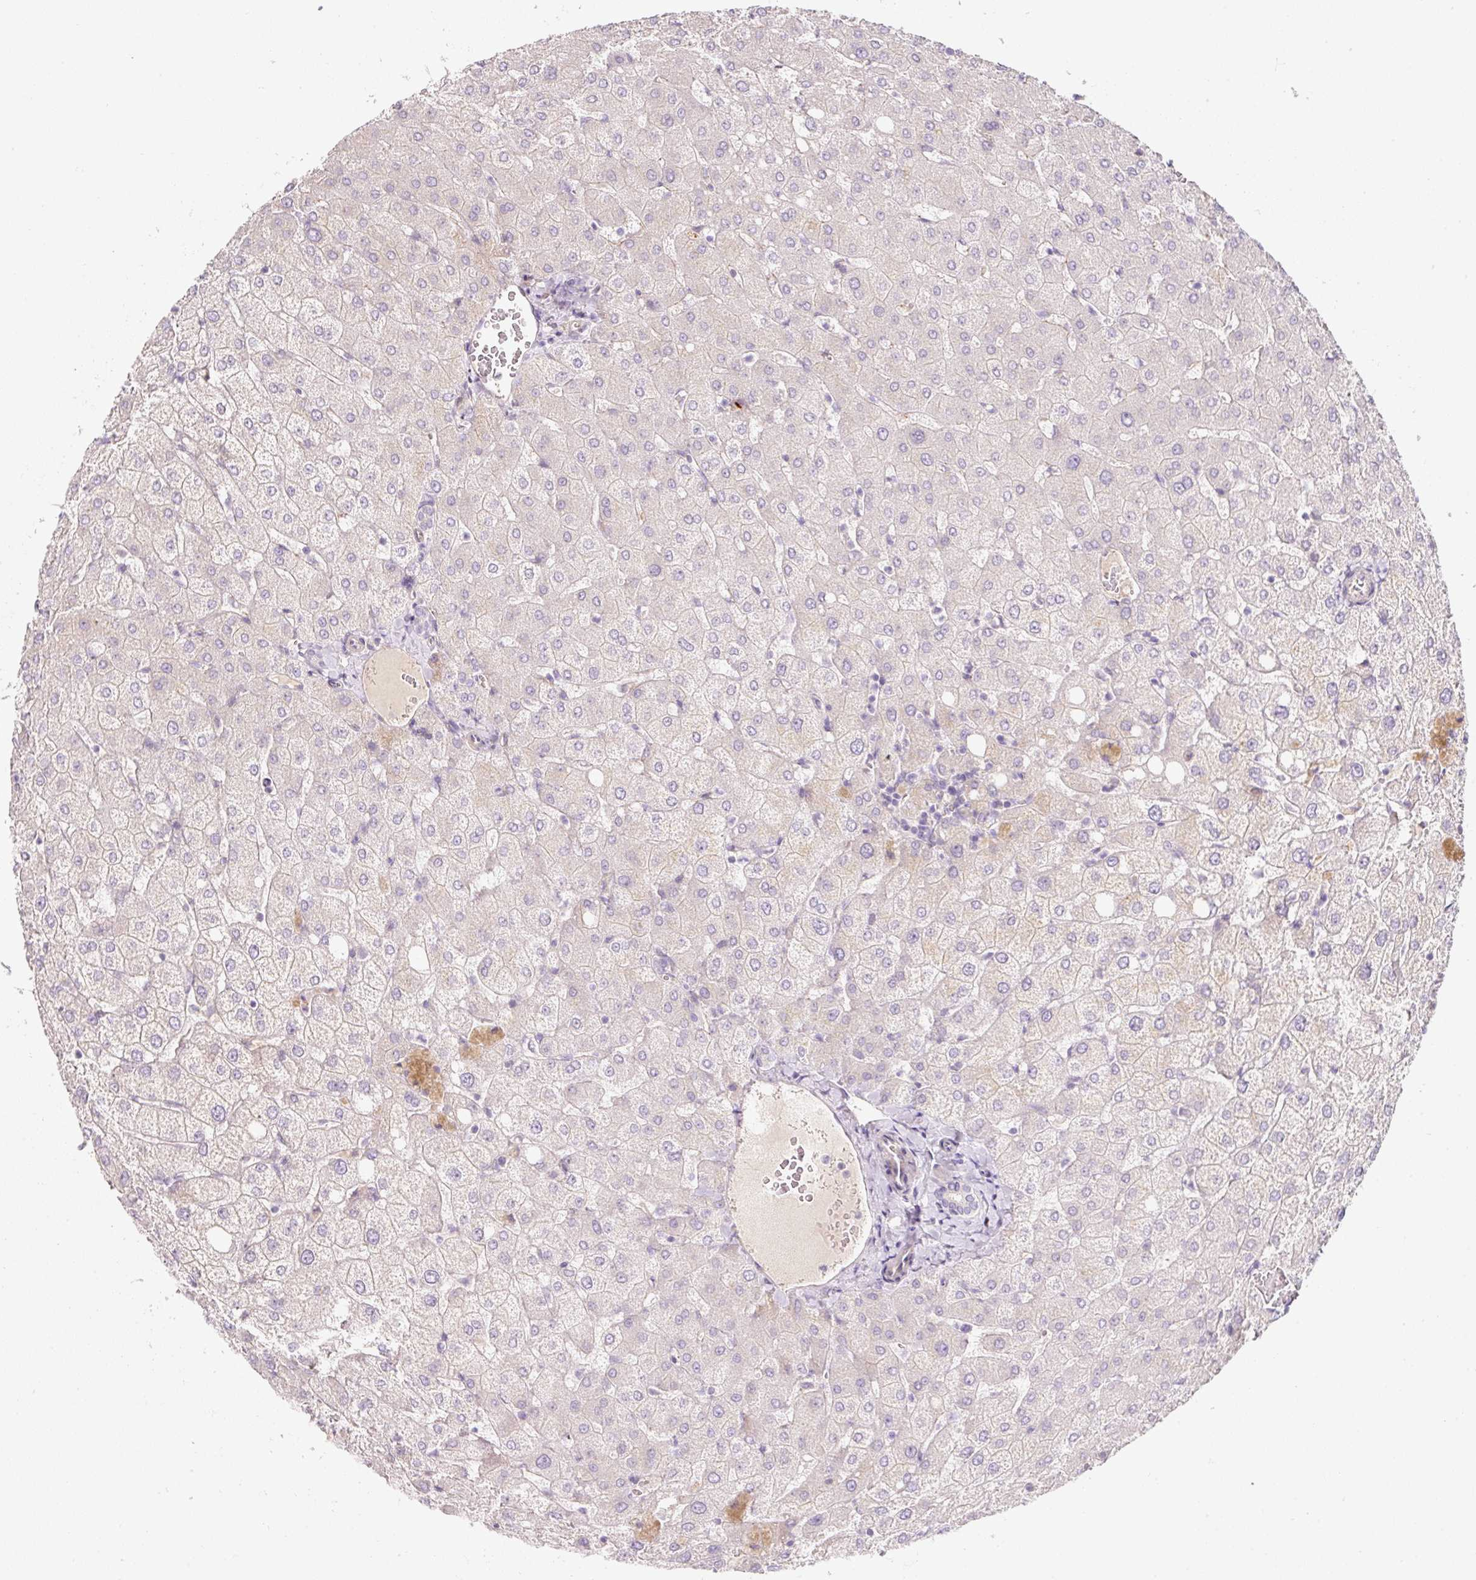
{"staining": {"intensity": "negative", "quantity": "none", "location": "none"}, "tissue": "liver", "cell_type": "Cholangiocytes", "image_type": "normal", "snomed": [{"axis": "morphology", "description": "Normal tissue, NOS"}, {"axis": "topography", "description": "Liver"}], "caption": "High power microscopy photomicrograph of an IHC photomicrograph of normal liver, revealing no significant staining in cholangiocytes.", "gene": "NBPF11", "patient": {"sex": "female", "age": 54}}